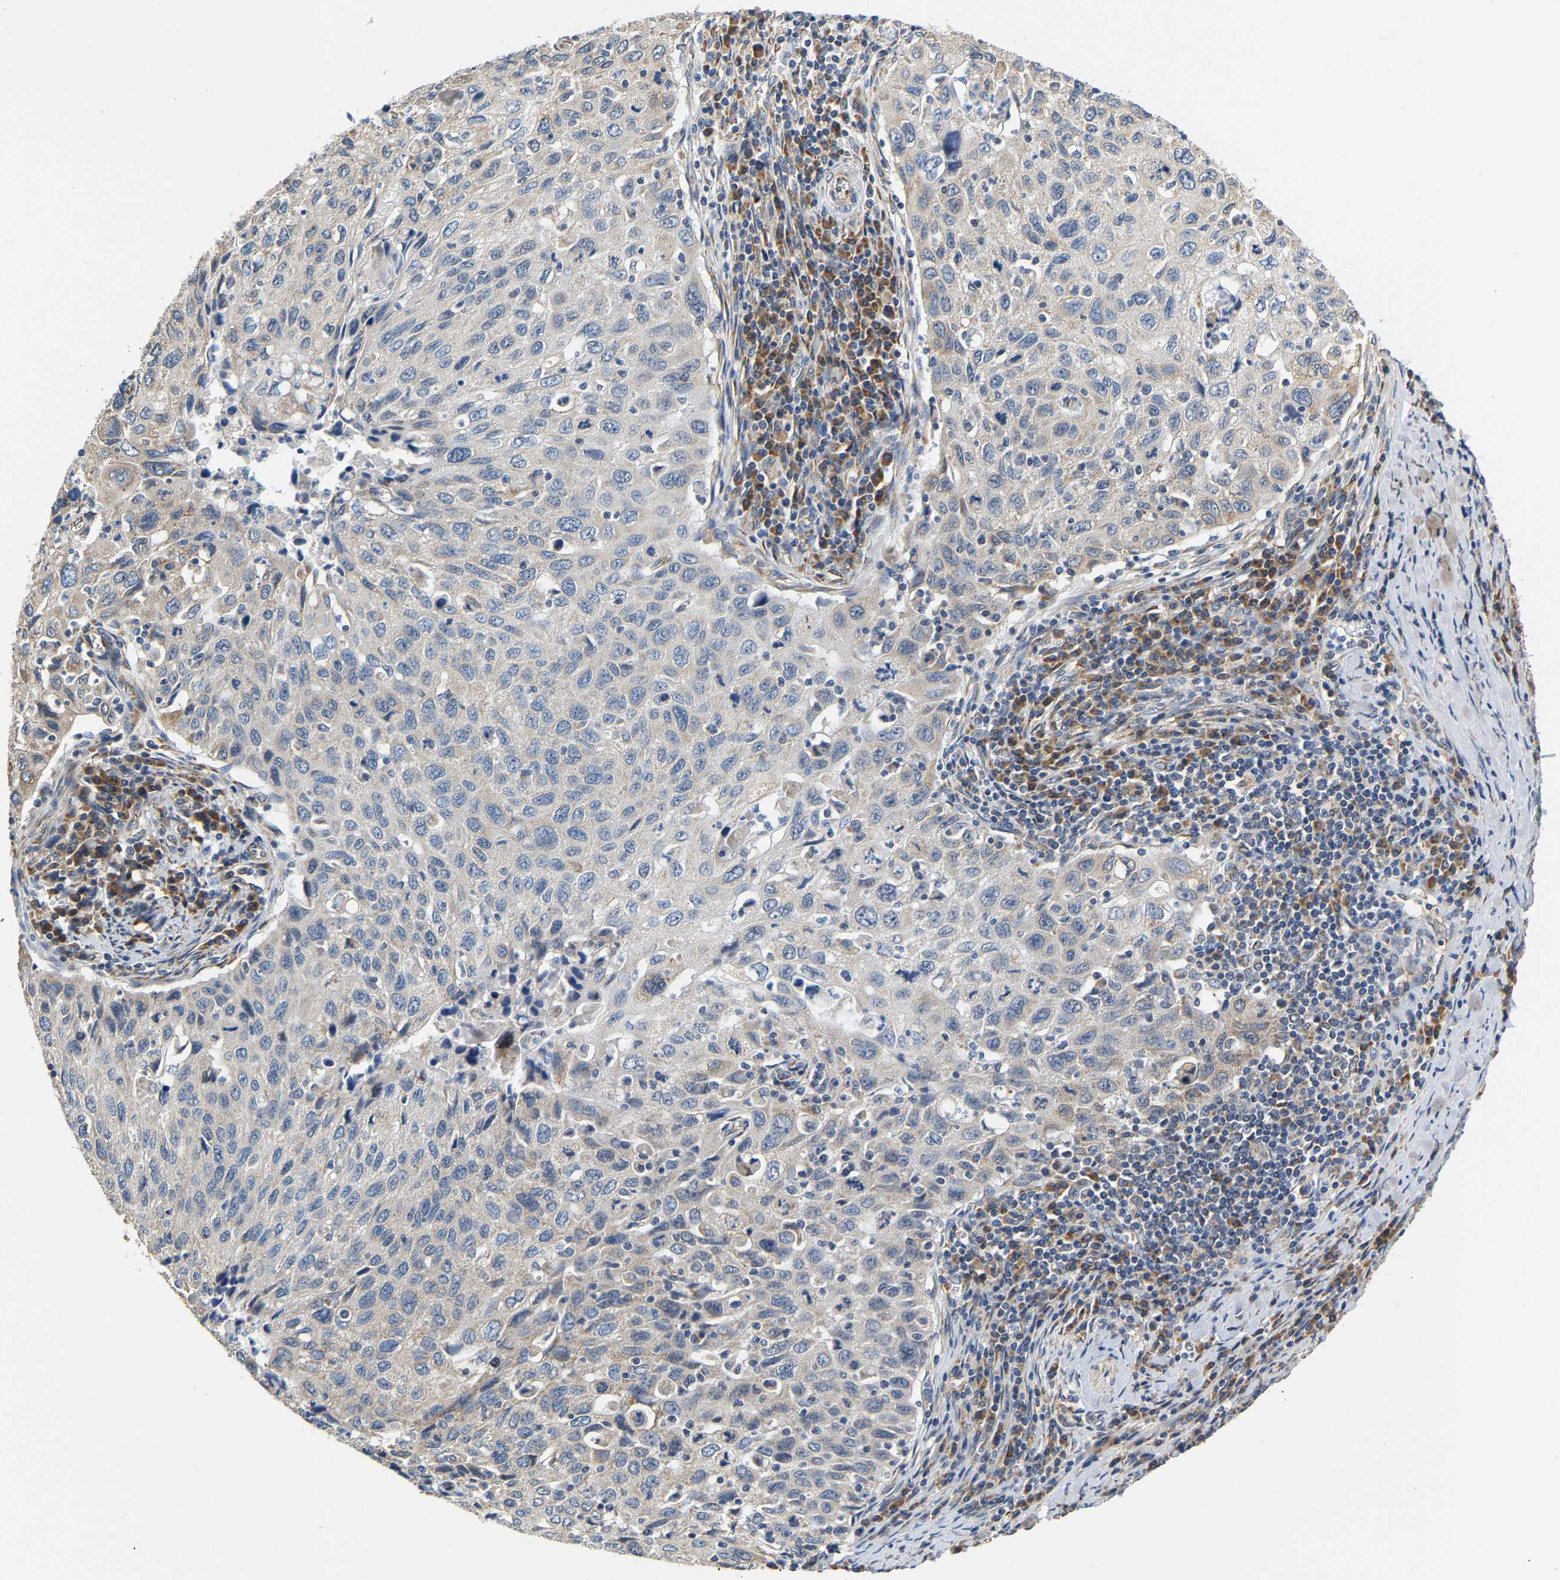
{"staining": {"intensity": "weak", "quantity": "<25%", "location": "cytoplasmic/membranous"}, "tissue": "cervical cancer", "cell_type": "Tumor cells", "image_type": "cancer", "snomed": [{"axis": "morphology", "description": "Squamous cell carcinoma, NOS"}, {"axis": "topography", "description": "Cervix"}], "caption": "The histopathology image displays no significant expression in tumor cells of cervical squamous cell carcinoma.", "gene": "TMEM168", "patient": {"sex": "female", "age": 53}}